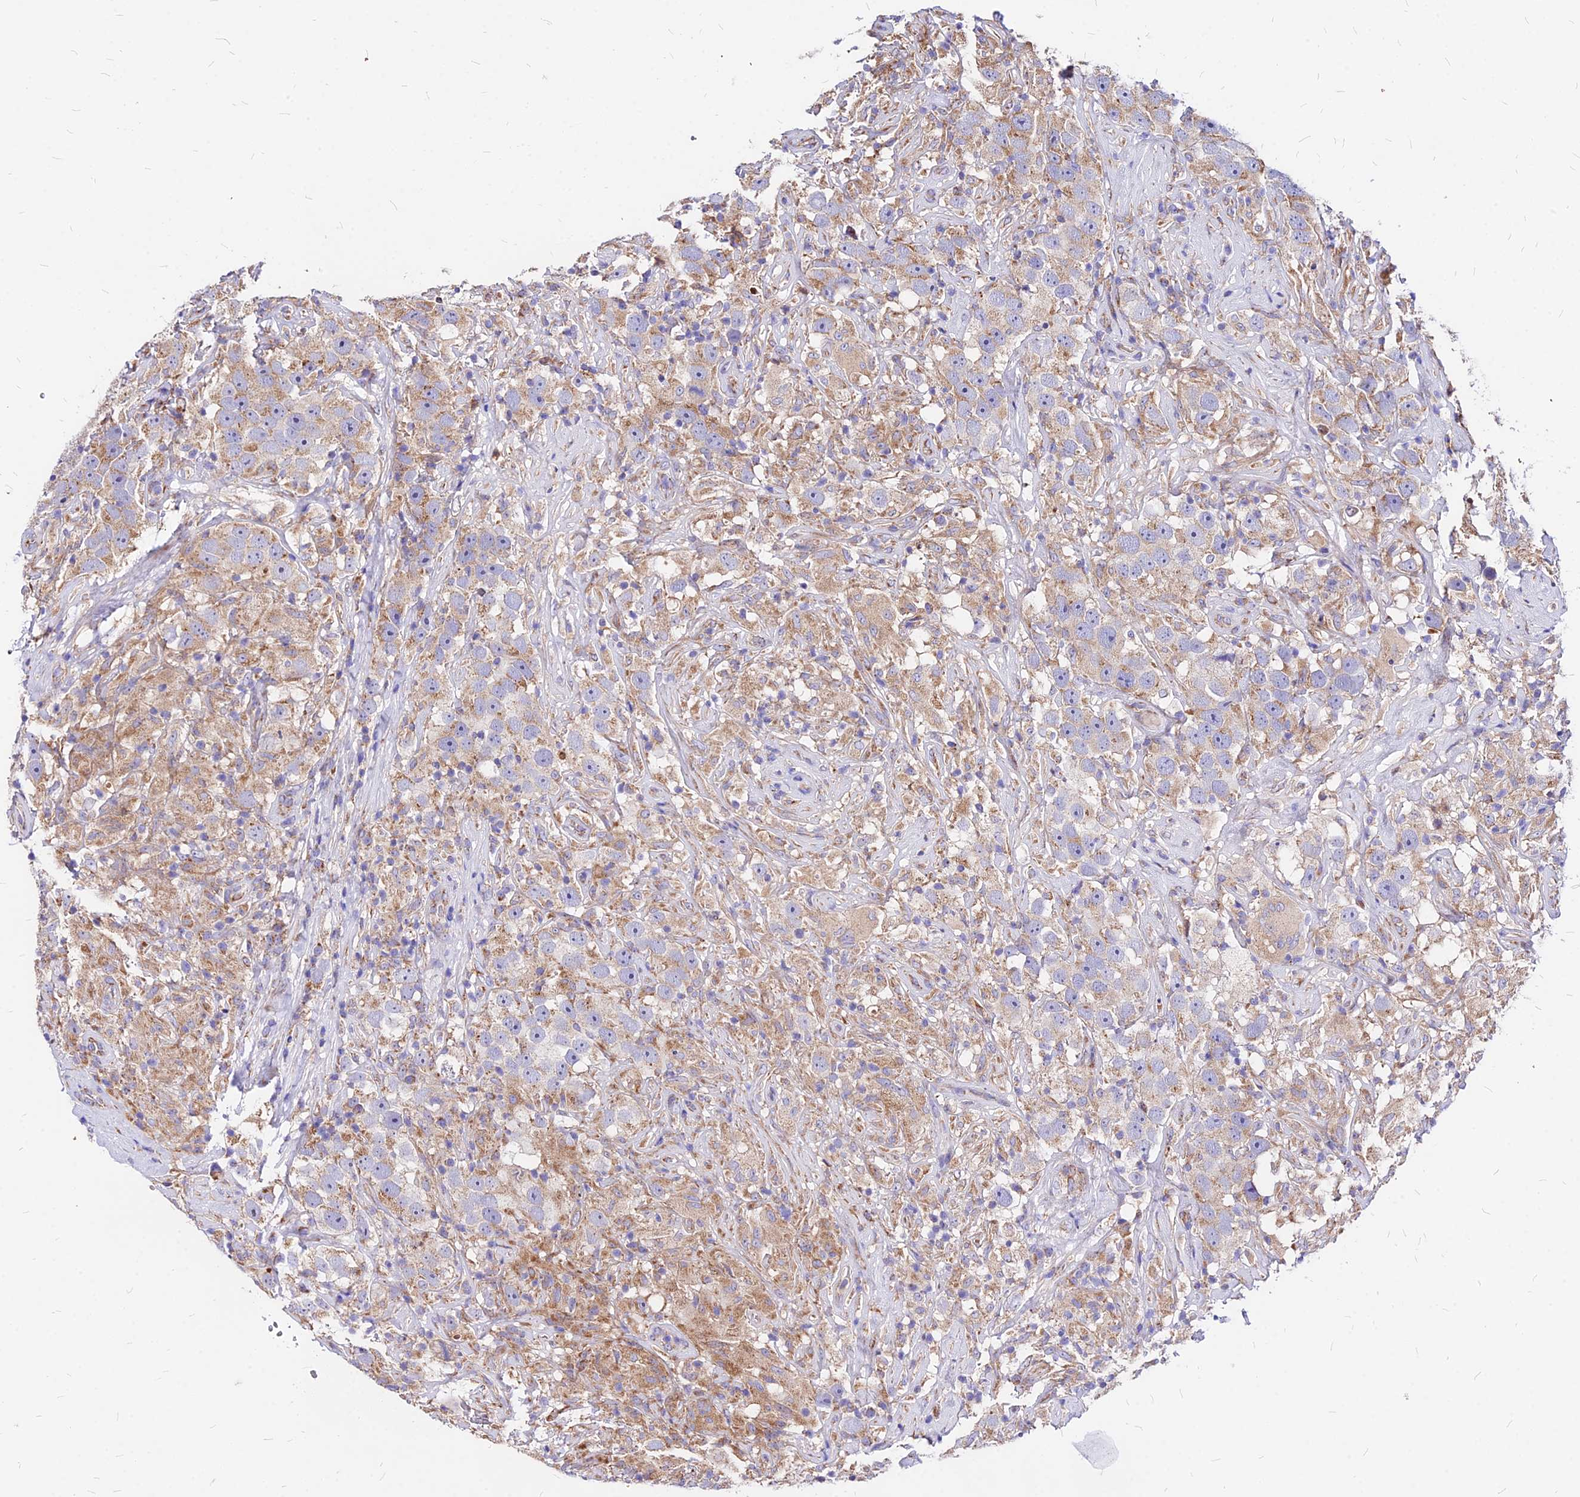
{"staining": {"intensity": "weak", "quantity": ">75%", "location": "cytoplasmic/membranous"}, "tissue": "testis cancer", "cell_type": "Tumor cells", "image_type": "cancer", "snomed": [{"axis": "morphology", "description": "Seminoma, NOS"}, {"axis": "topography", "description": "Testis"}], "caption": "The micrograph demonstrates immunohistochemical staining of testis cancer. There is weak cytoplasmic/membranous expression is seen in about >75% of tumor cells.", "gene": "MRPL3", "patient": {"sex": "male", "age": 49}}